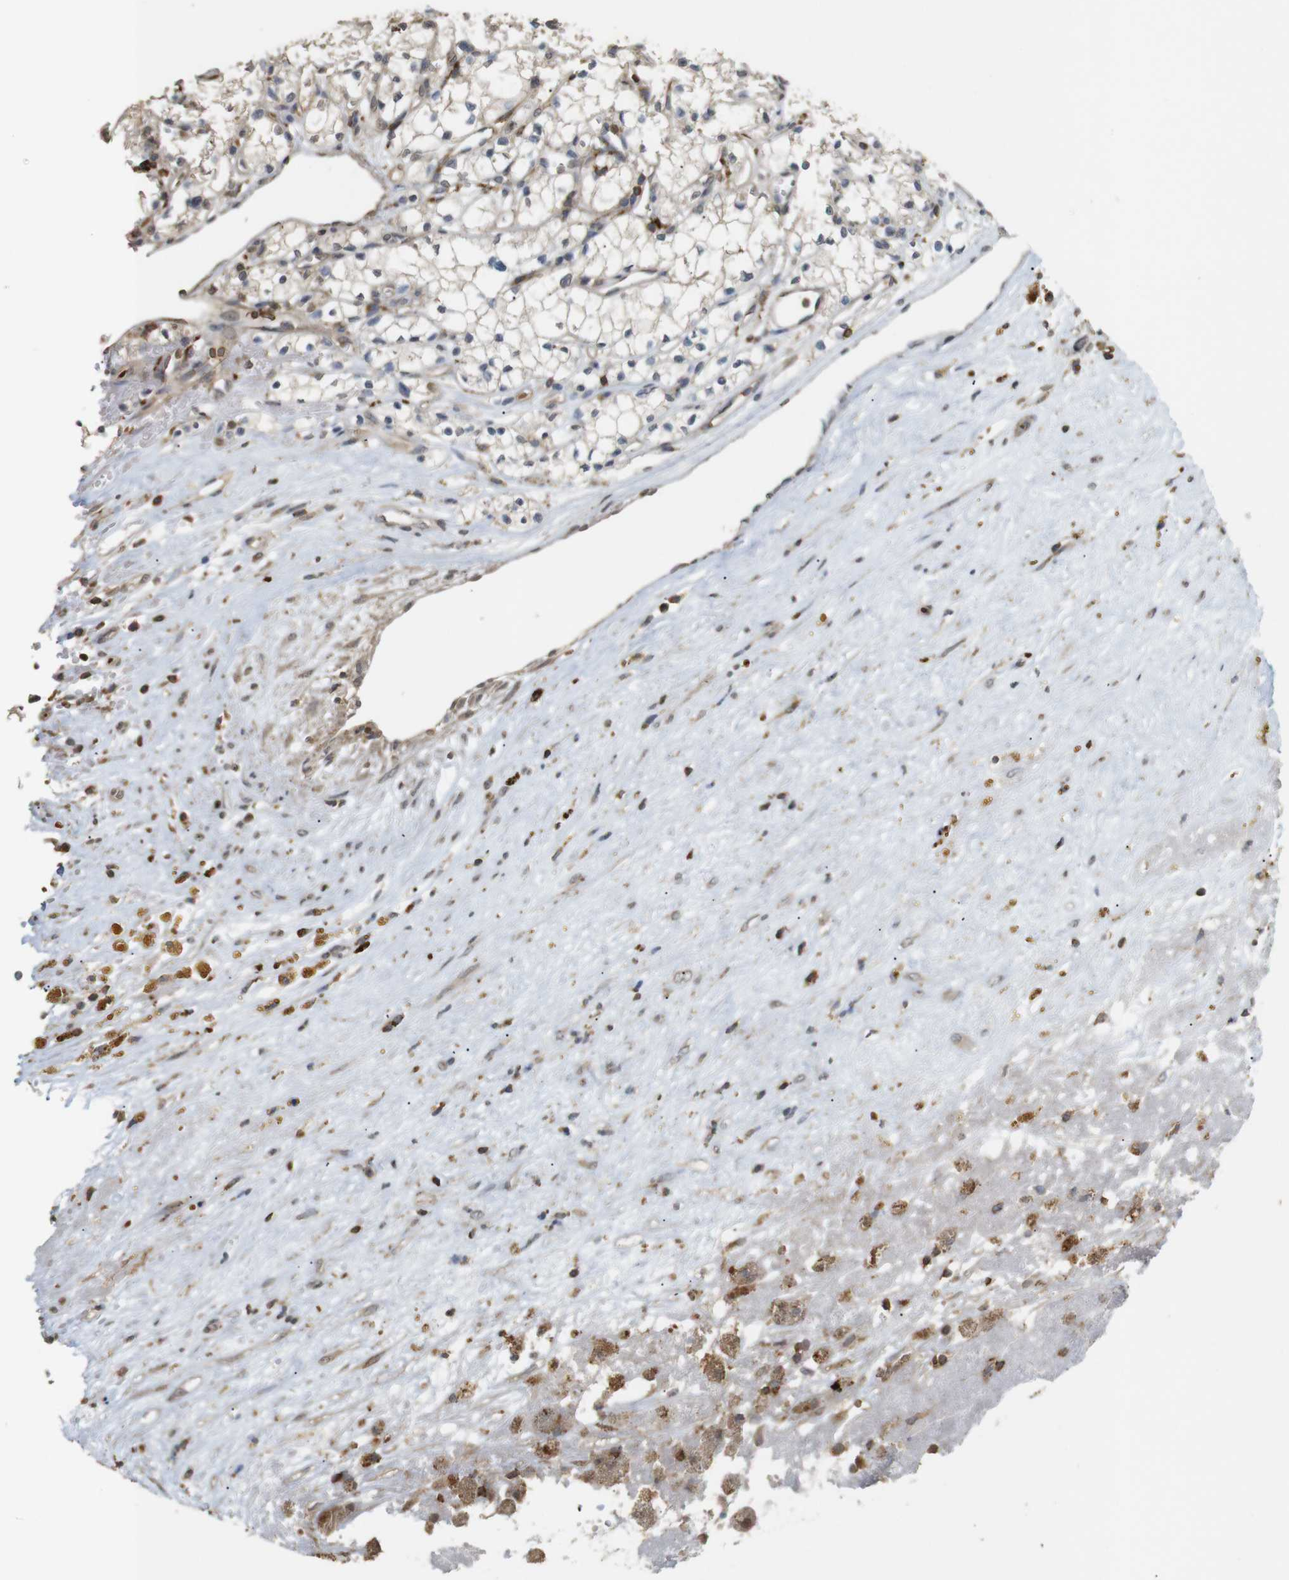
{"staining": {"intensity": "weak", "quantity": ">75%", "location": "cytoplasmic/membranous"}, "tissue": "renal cancer", "cell_type": "Tumor cells", "image_type": "cancer", "snomed": [{"axis": "morphology", "description": "Normal tissue, NOS"}, {"axis": "morphology", "description": "Adenocarcinoma, NOS"}, {"axis": "topography", "description": "Kidney"}], "caption": "A brown stain shows weak cytoplasmic/membranous positivity of a protein in human renal cancer tumor cells.", "gene": "KSR1", "patient": {"sex": "male", "age": 59}}